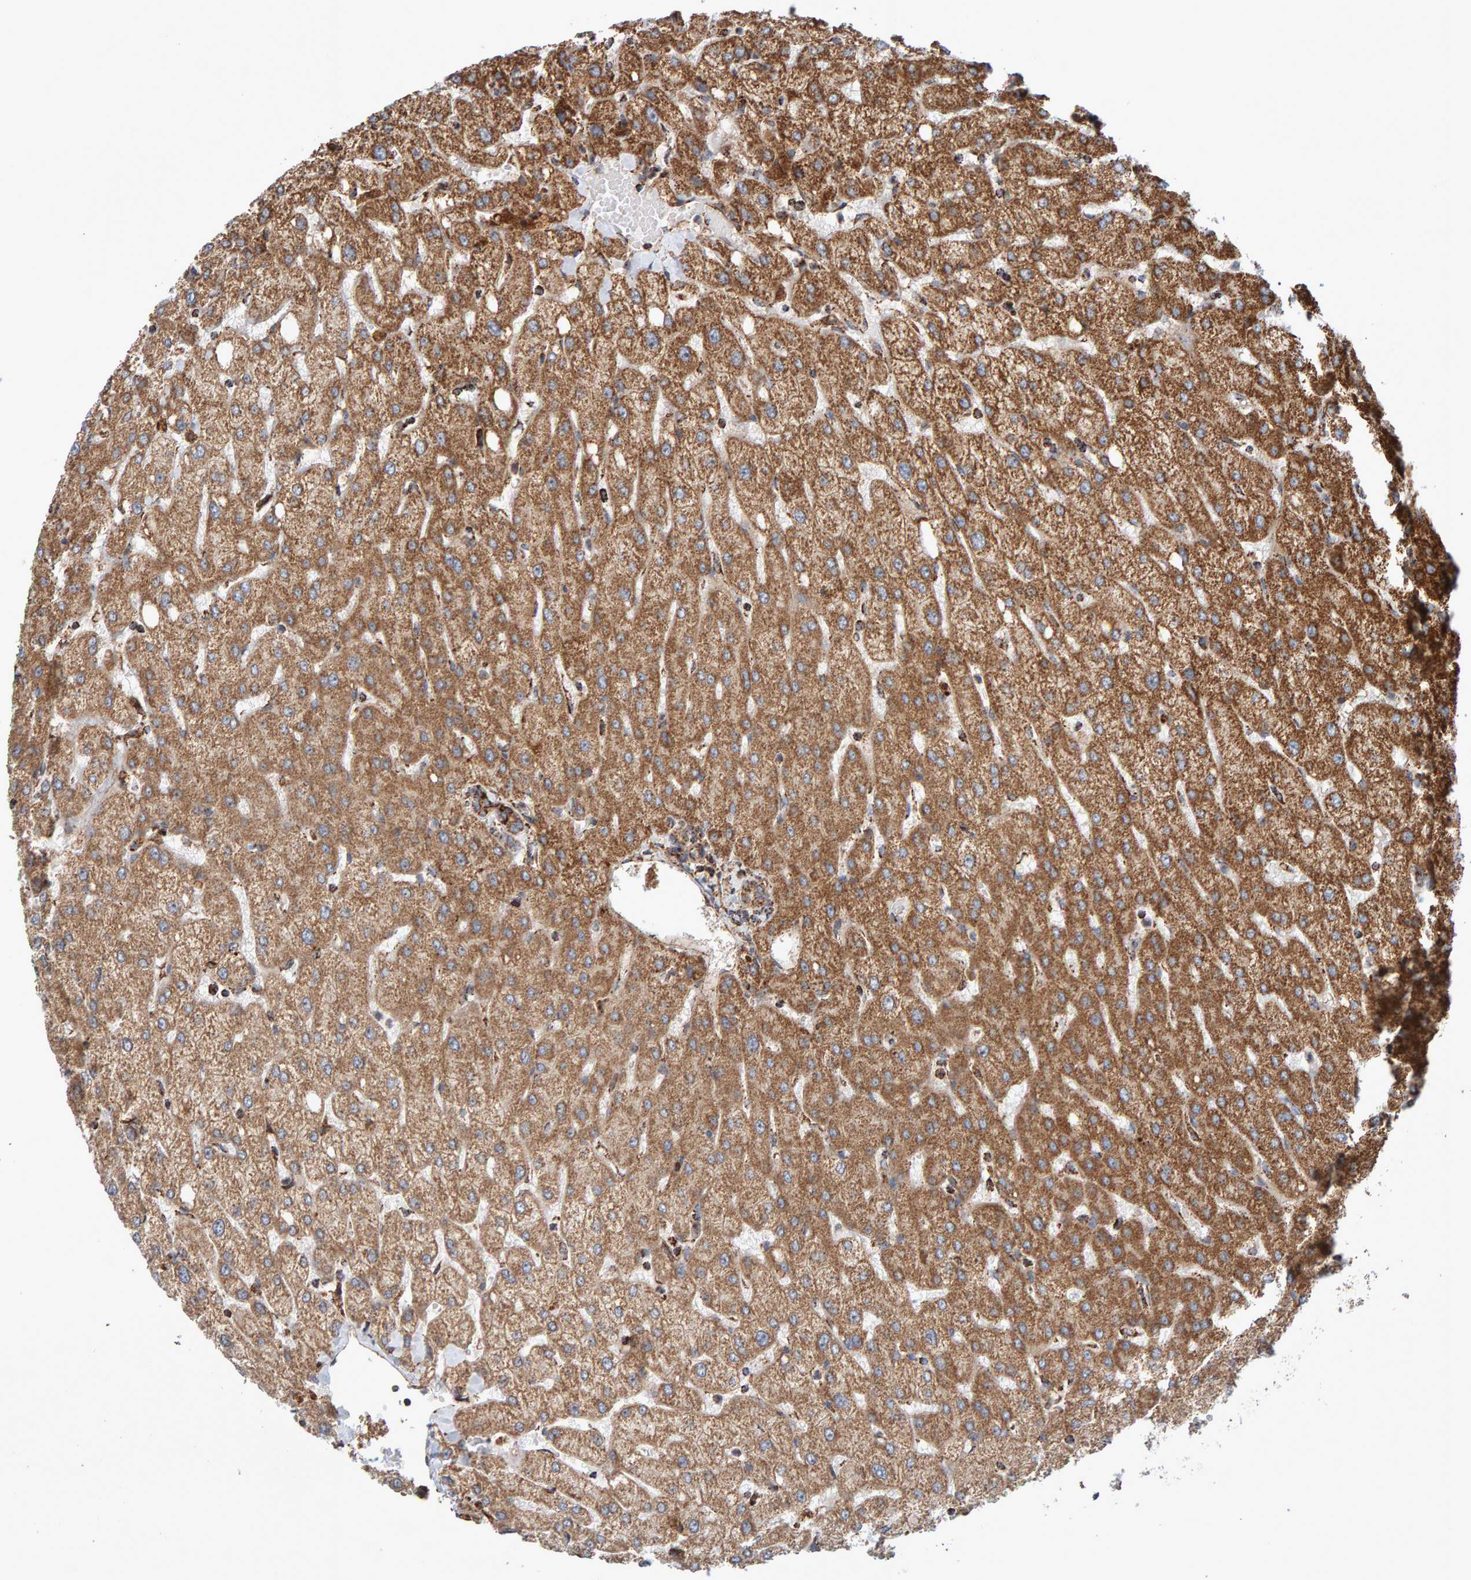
{"staining": {"intensity": "moderate", "quantity": ">75%", "location": "cytoplasmic/membranous"}, "tissue": "liver", "cell_type": "Cholangiocytes", "image_type": "normal", "snomed": [{"axis": "morphology", "description": "Normal tissue, NOS"}, {"axis": "topography", "description": "Liver"}], "caption": "A photomicrograph of liver stained for a protein exhibits moderate cytoplasmic/membranous brown staining in cholangiocytes. The protein of interest is stained brown, and the nuclei are stained in blue (DAB IHC with brightfield microscopy, high magnification).", "gene": "MRPL45", "patient": {"sex": "female", "age": 54}}